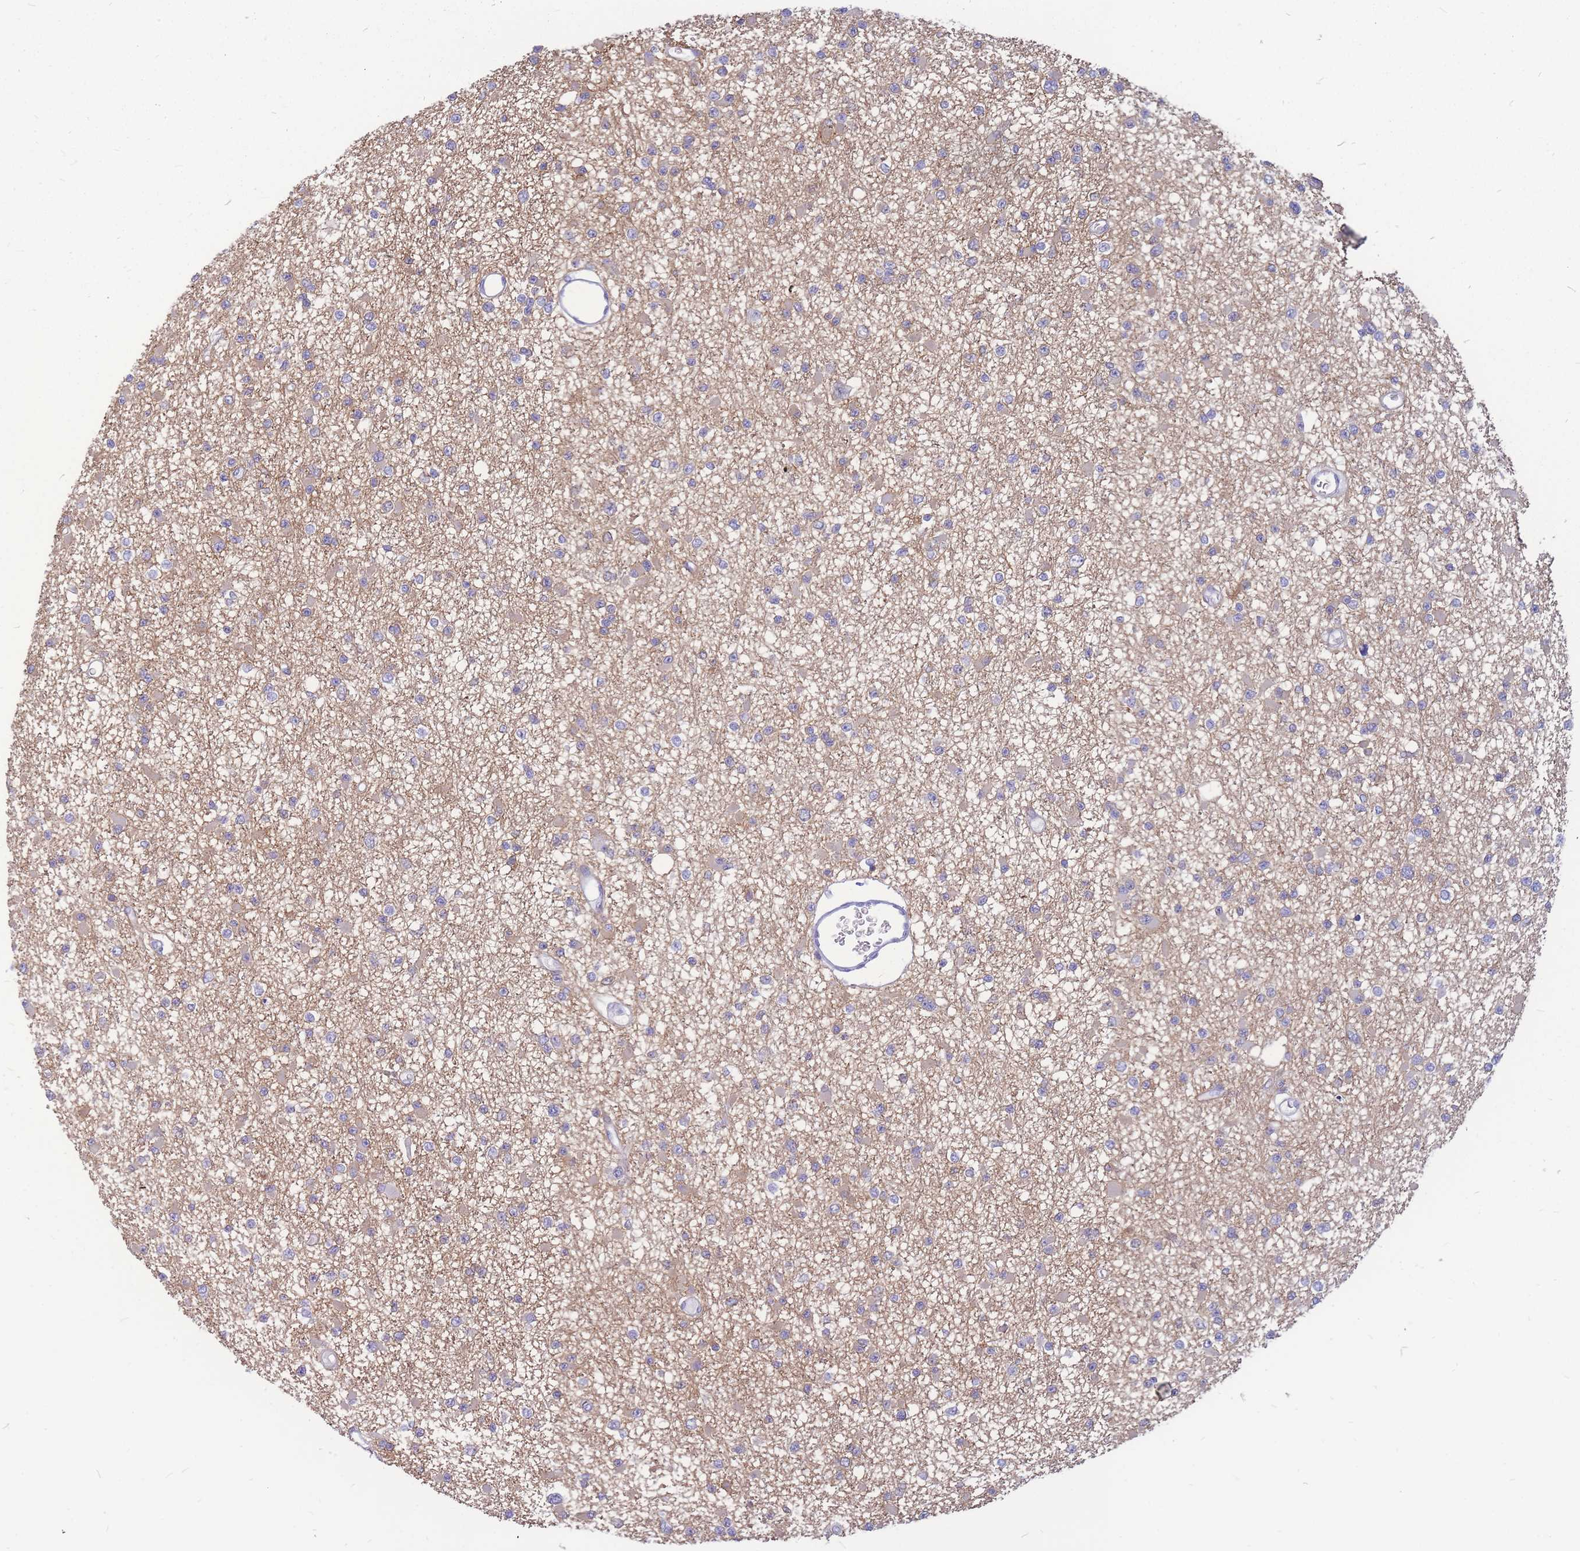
{"staining": {"intensity": "weak", "quantity": "25%-75%", "location": "cytoplasmic/membranous"}, "tissue": "glioma", "cell_type": "Tumor cells", "image_type": "cancer", "snomed": [{"axis": "morphology", "description": "Glioma, malignant, Low grade"}, {"axis": "topography", "description": "Brain"}], "caption": "Brown immunohistochemical staining in glioma demonstrates weak cytoplasmic/membranous expression in approximately 25%-75% of tumor cells.", "gene": "ADD2", "patient": {"sex": "female", "age": 22}}